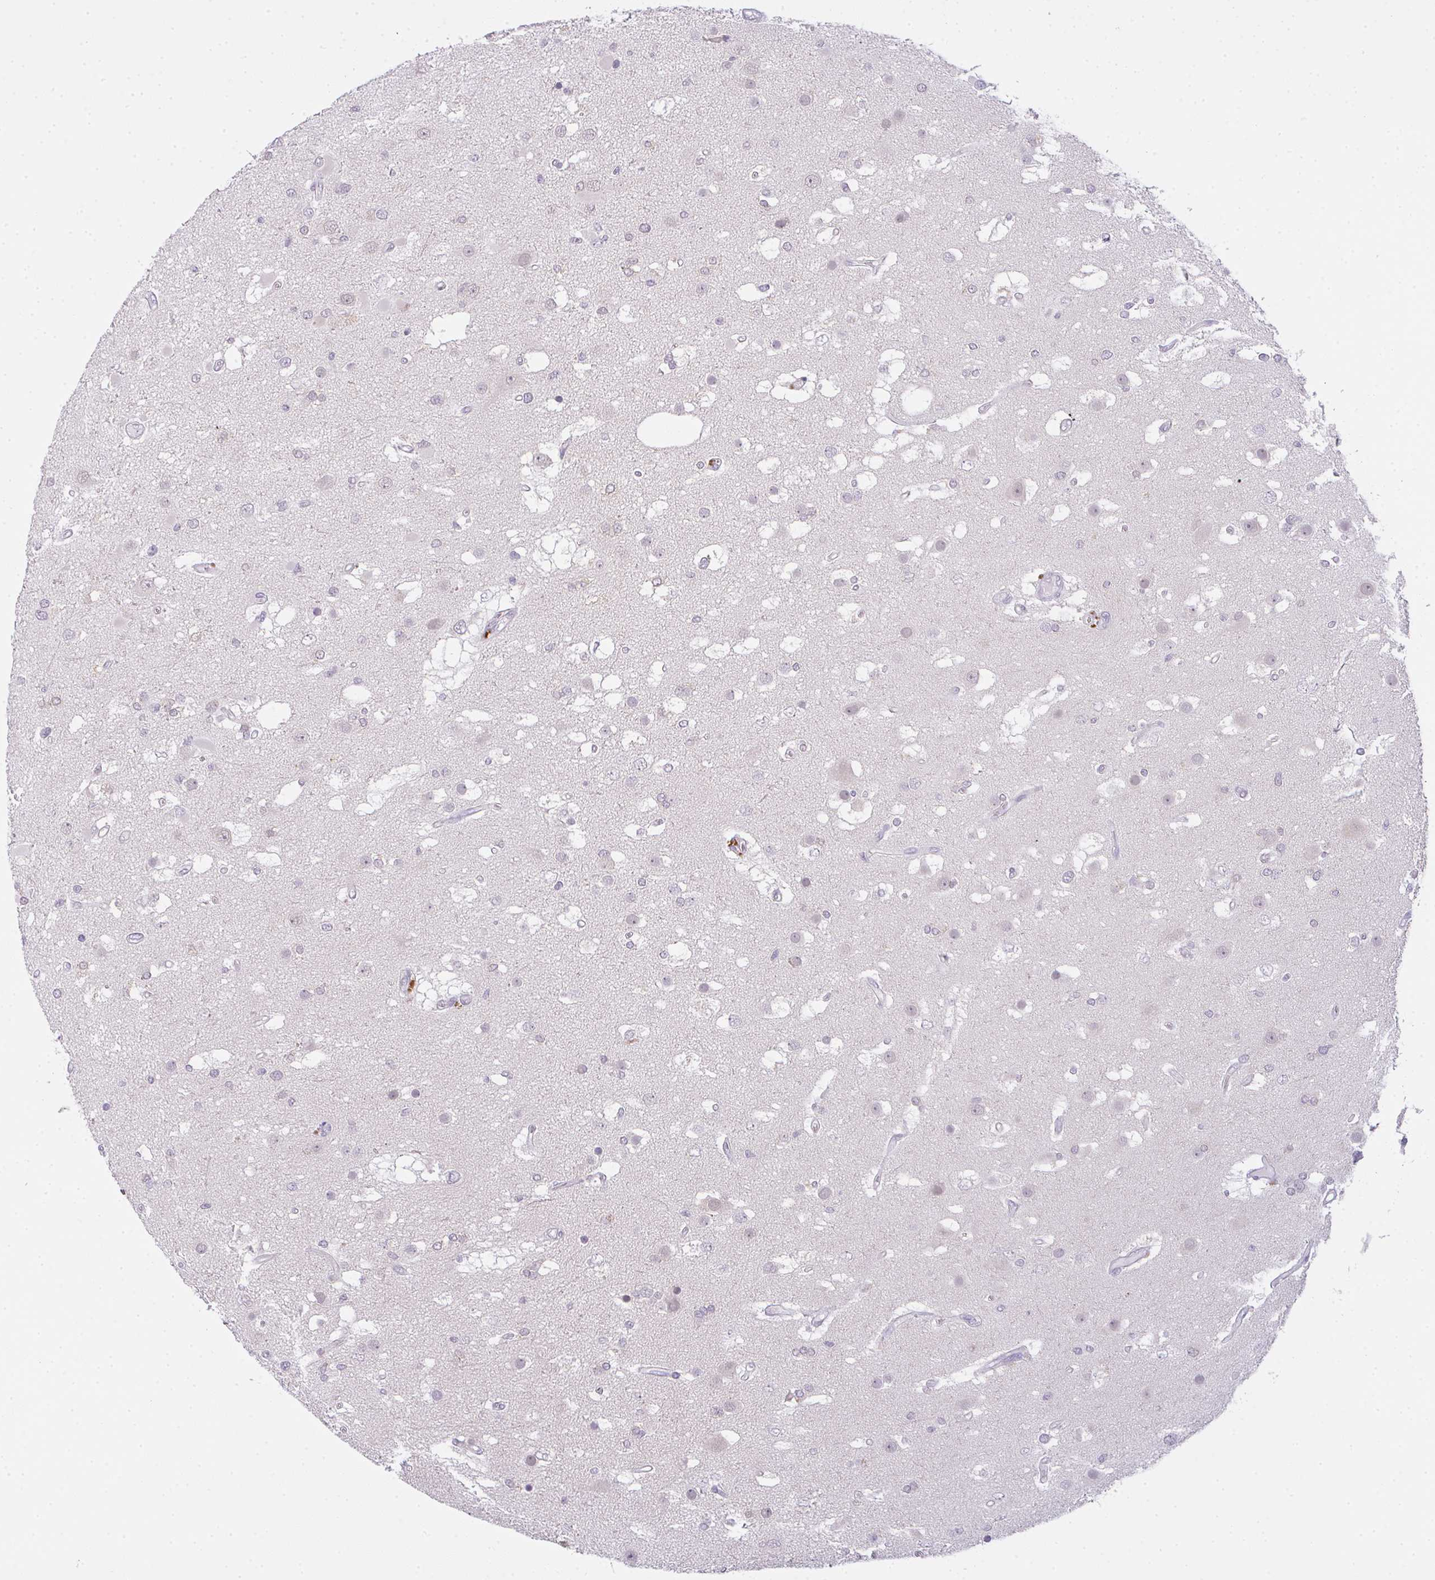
{"staining": {"intensity": "negative", "quantity": "none", "location": "none"}, "tissue": "glioma", "cell_type": "Tumor cells", "image_type": "cancer", "snomed": [{"axis": "morphology", "description": "Glioma, malignant, High grade"}, {"axis": "topography", "description": "Brain"}], "caption": "A micrograph of human glioma is negative for staining in tumor cells. Nuclei are stained in blue.", "gene": "CSE1L", "patient": {"sex": "male", "age": 53}}